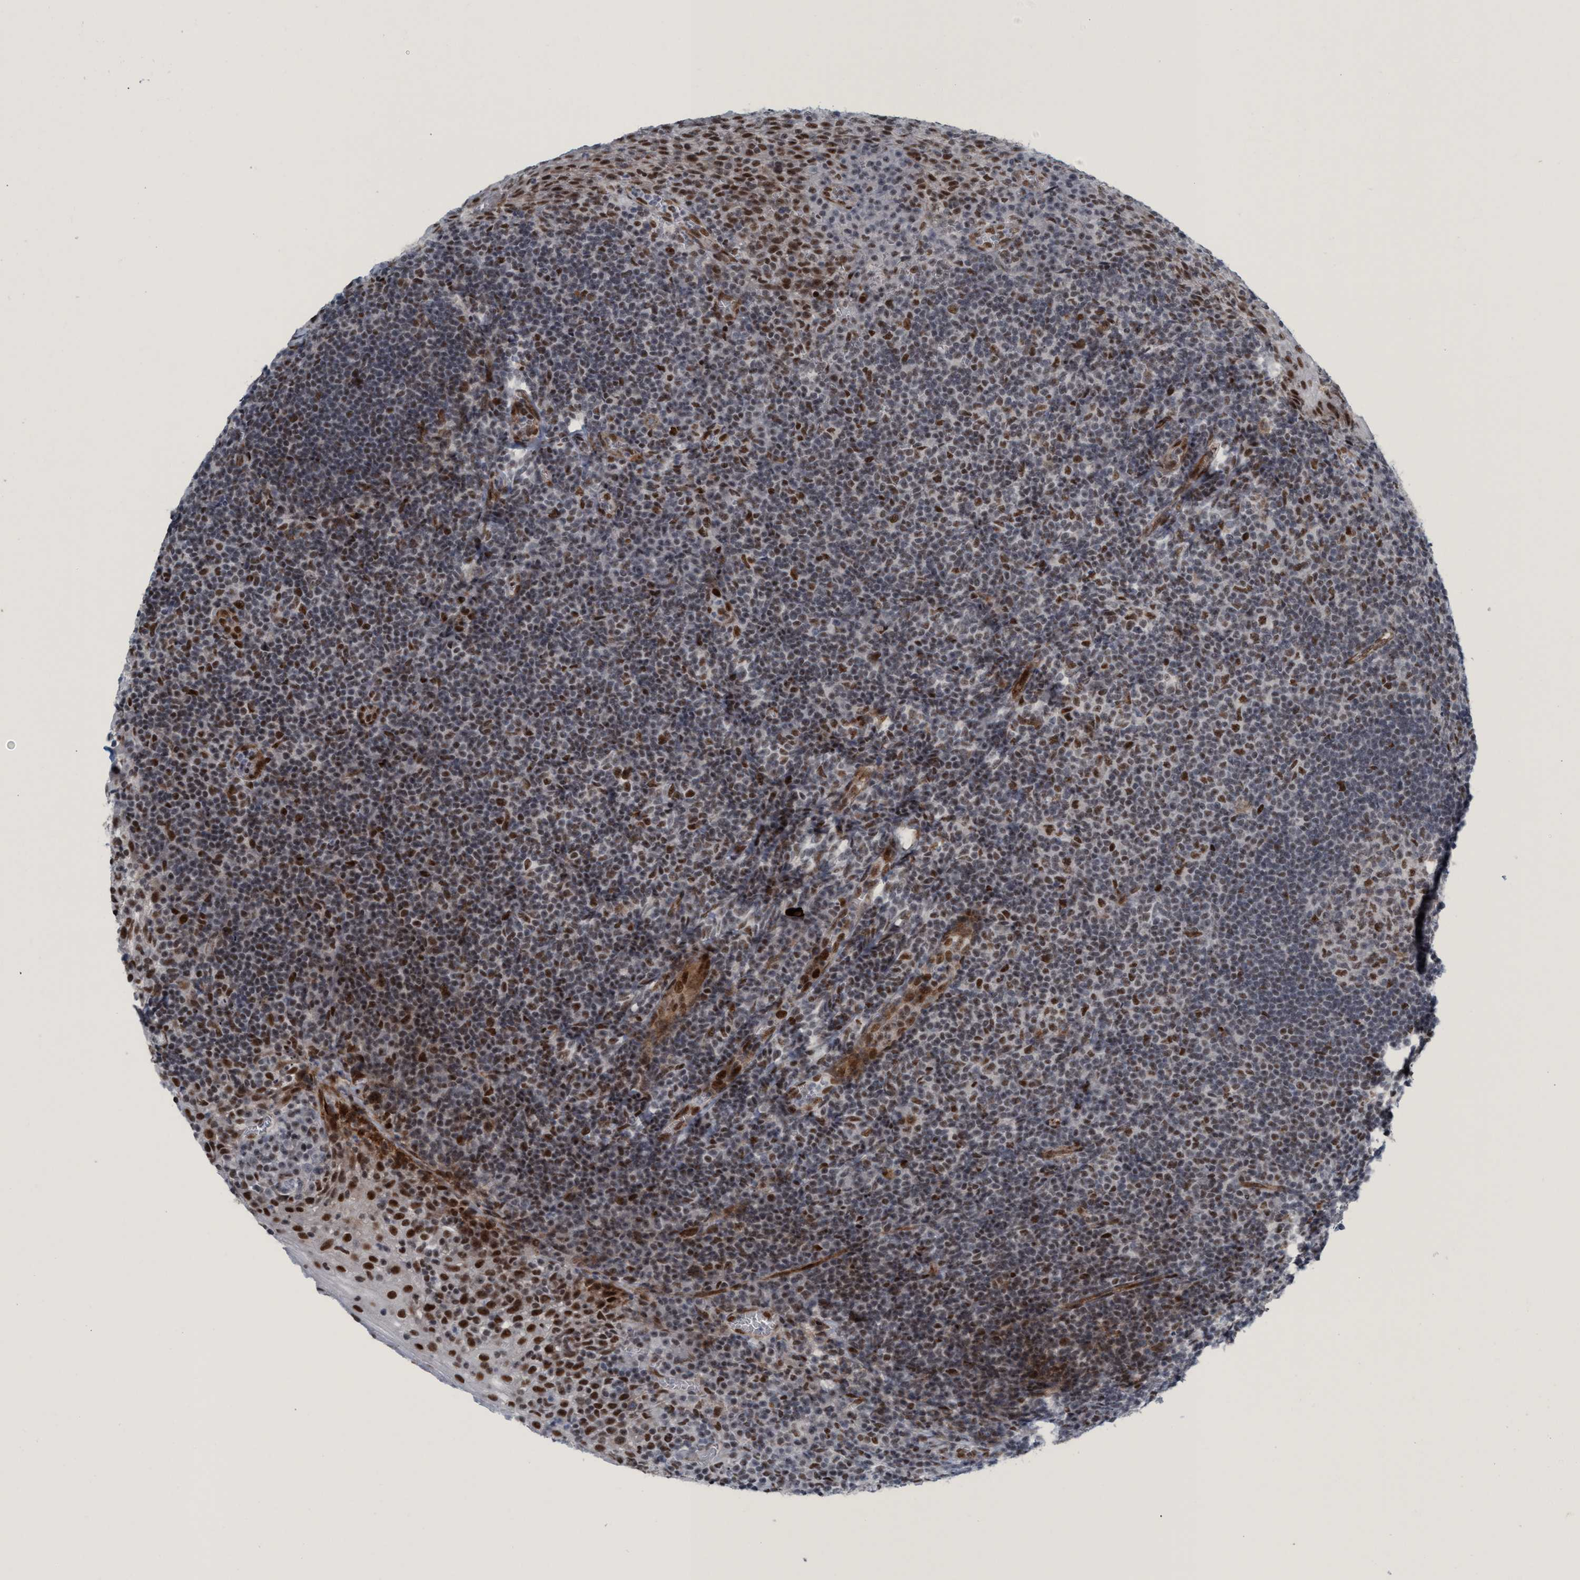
{"staining": {"intensity": "moderate", "quantity": "25%-75%", "location": "nuclear"}, "tissue": "tonsil", "cell_type": "Germinal center cells", "image_type": "normal", "snomed": [{"axis": "morphology", "description": "Normal tissue, NOS"}, {"axis": "topography", "description": "Tonsil"}], "caption": "DAB (3,3'-diaminobenzidine) immunohistochemical staining of benign human tonsil reveals moderate nuclear protein staining in about 25%-75% of germinal center cells.", "gene": "CWC27", "patient": {"sex": "male", "age": 37}}